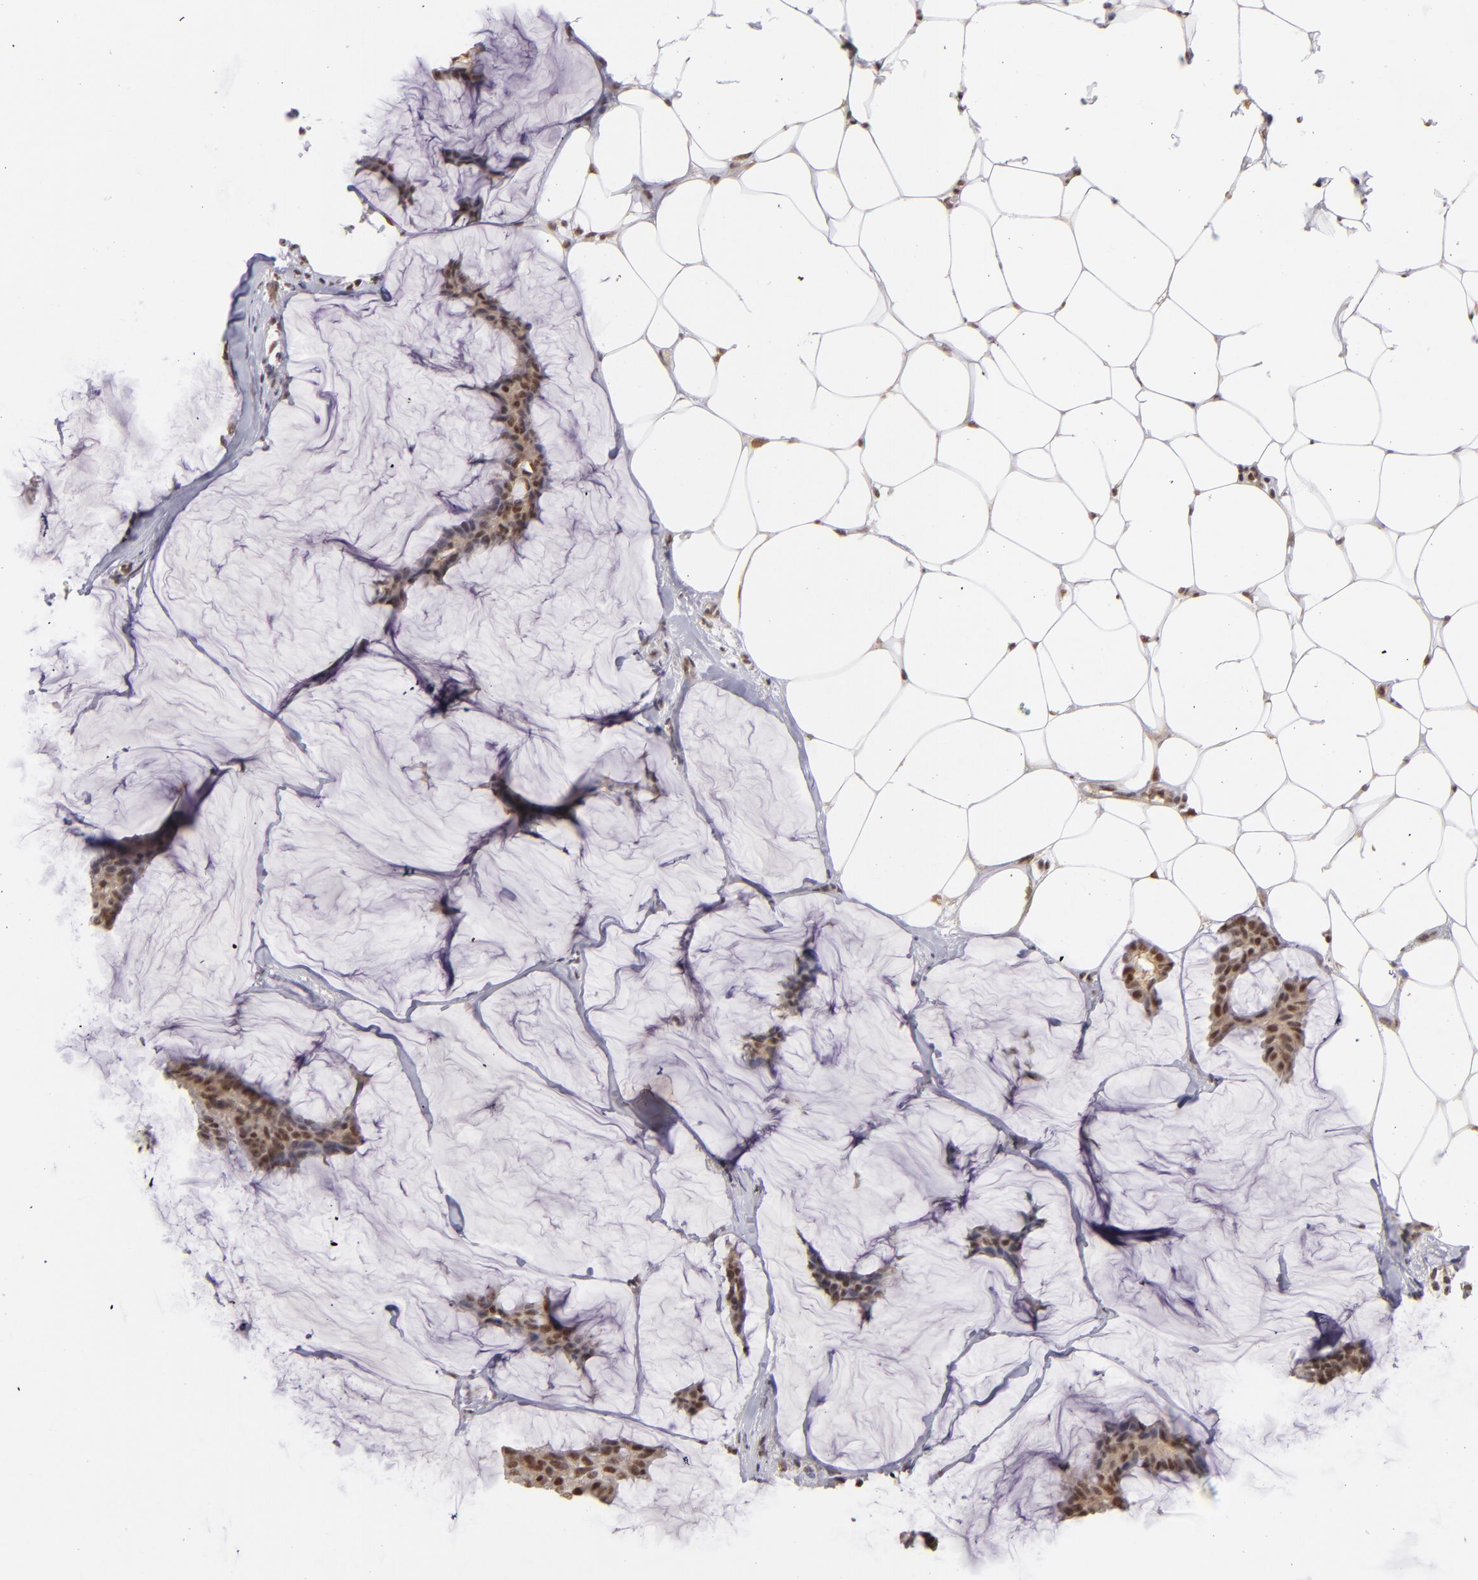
{"staining": {"intensity": "moderate", "quantity": ">75%", "location": "nuclear"}, "tissue": "breast cancer", "cell_type": "Tumor cells", "image_type": "cancer", "snomed": [{"axis": "morphology", "description": "Duct carcinoma"}, {"axis": "topography", "description": "Breast"}], "caption": "There is medium levels of moderate nuclear expression in tumor cells of breast cancer, as demonstrated by immunohistochemical staining (brown color).", "gene": "RARB", "patient": {"sex": "female", "age": 93}}